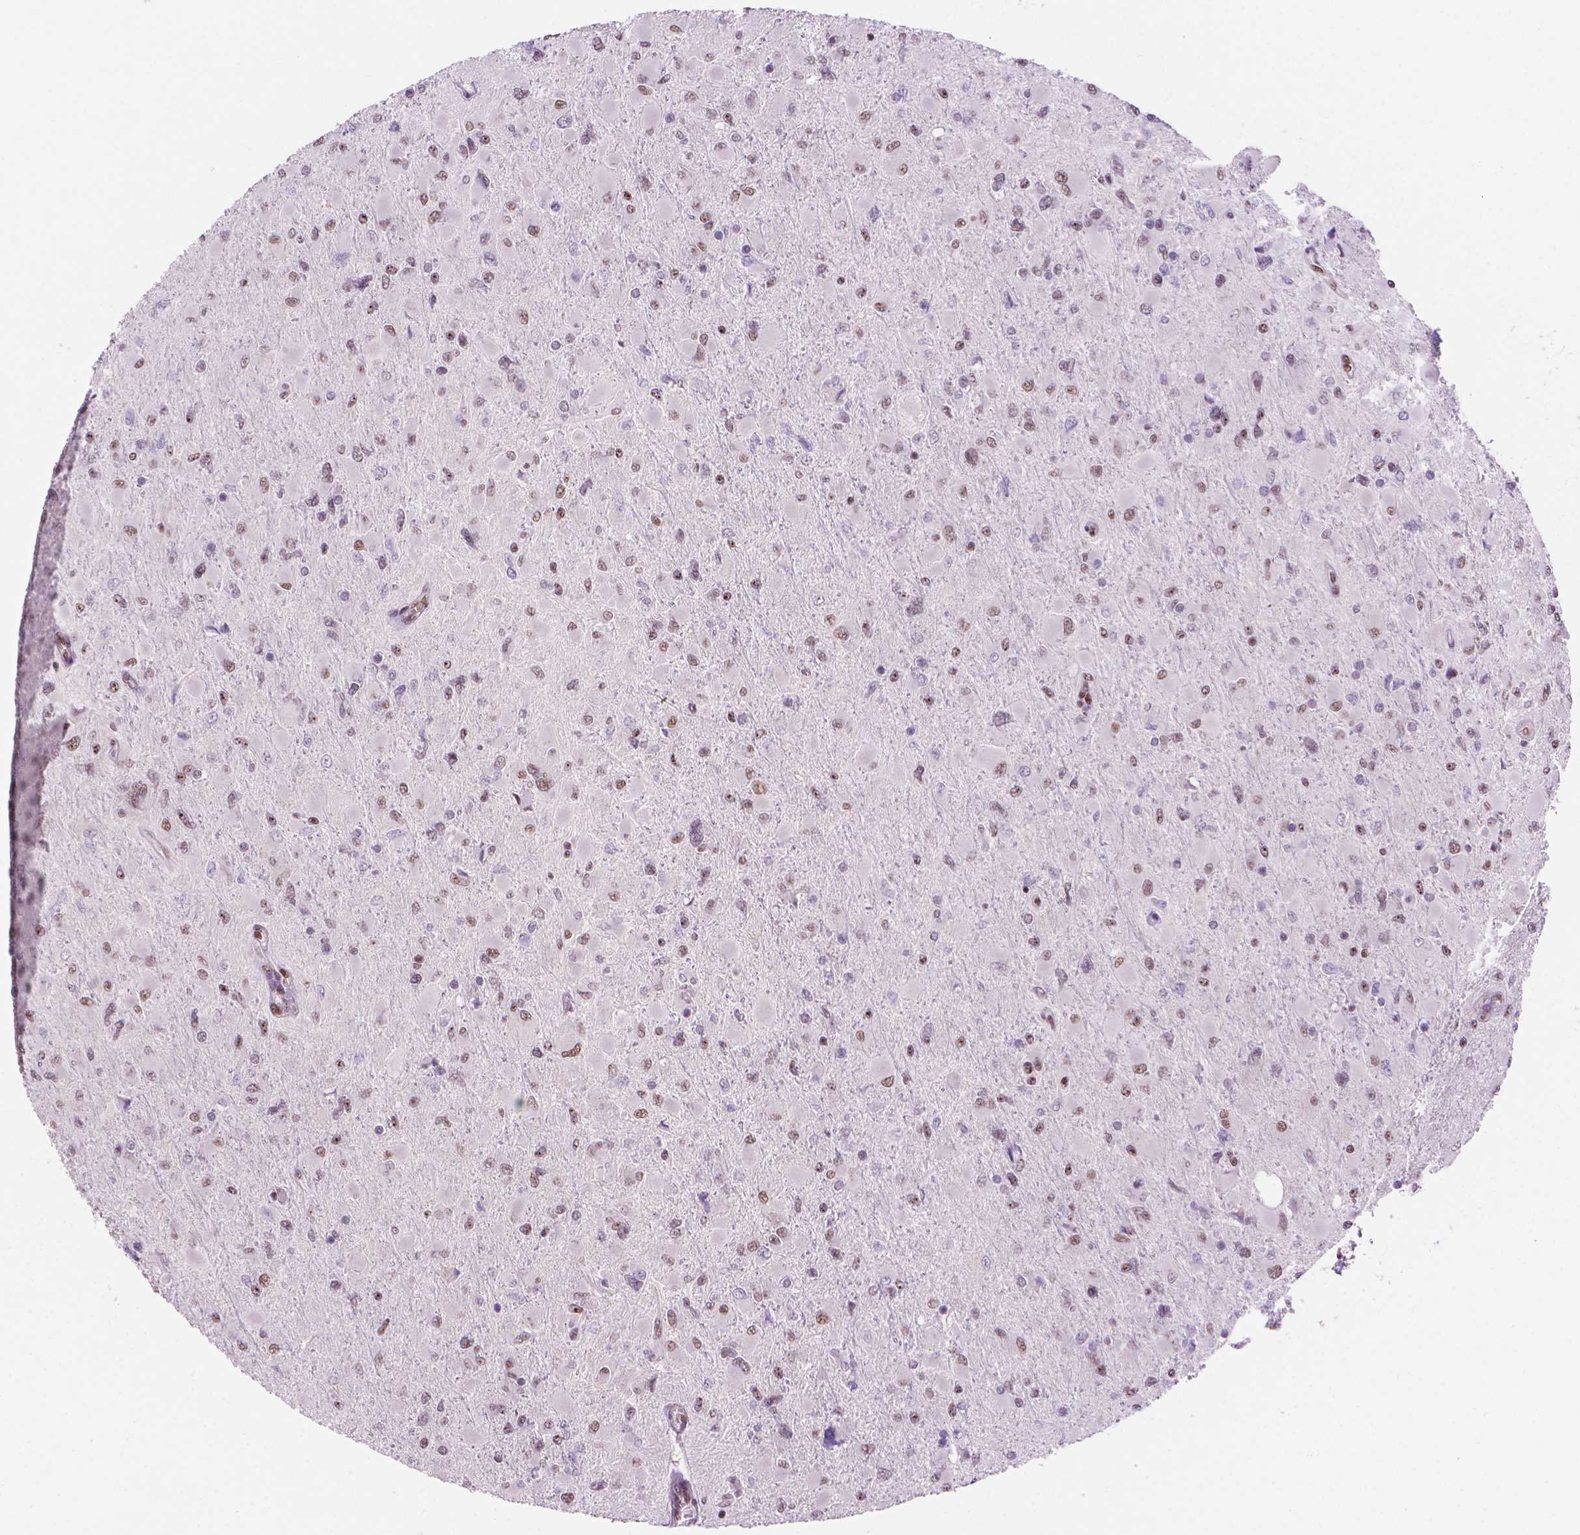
{"staining": {"intensity": "moderate", "quantity": "25%-75%", "location": "nuclear"}, "tissue": "glioma", "cell_type": "Tumor cells", "image_type": "cancer", "snomed": [{"axis": "morphology", "description": "Glioma, malignant, High grade"}, {"axis": "topography", "description": "Cerebral cortex"}], "caption": "Brown immunohistochemical staining in malignant high-grade glioma displays moderate nuclear positivity in approximately 25%-75% of tumor cells.", "gene": "UBN1", "patient": {"sex": "female", "age": 36}}